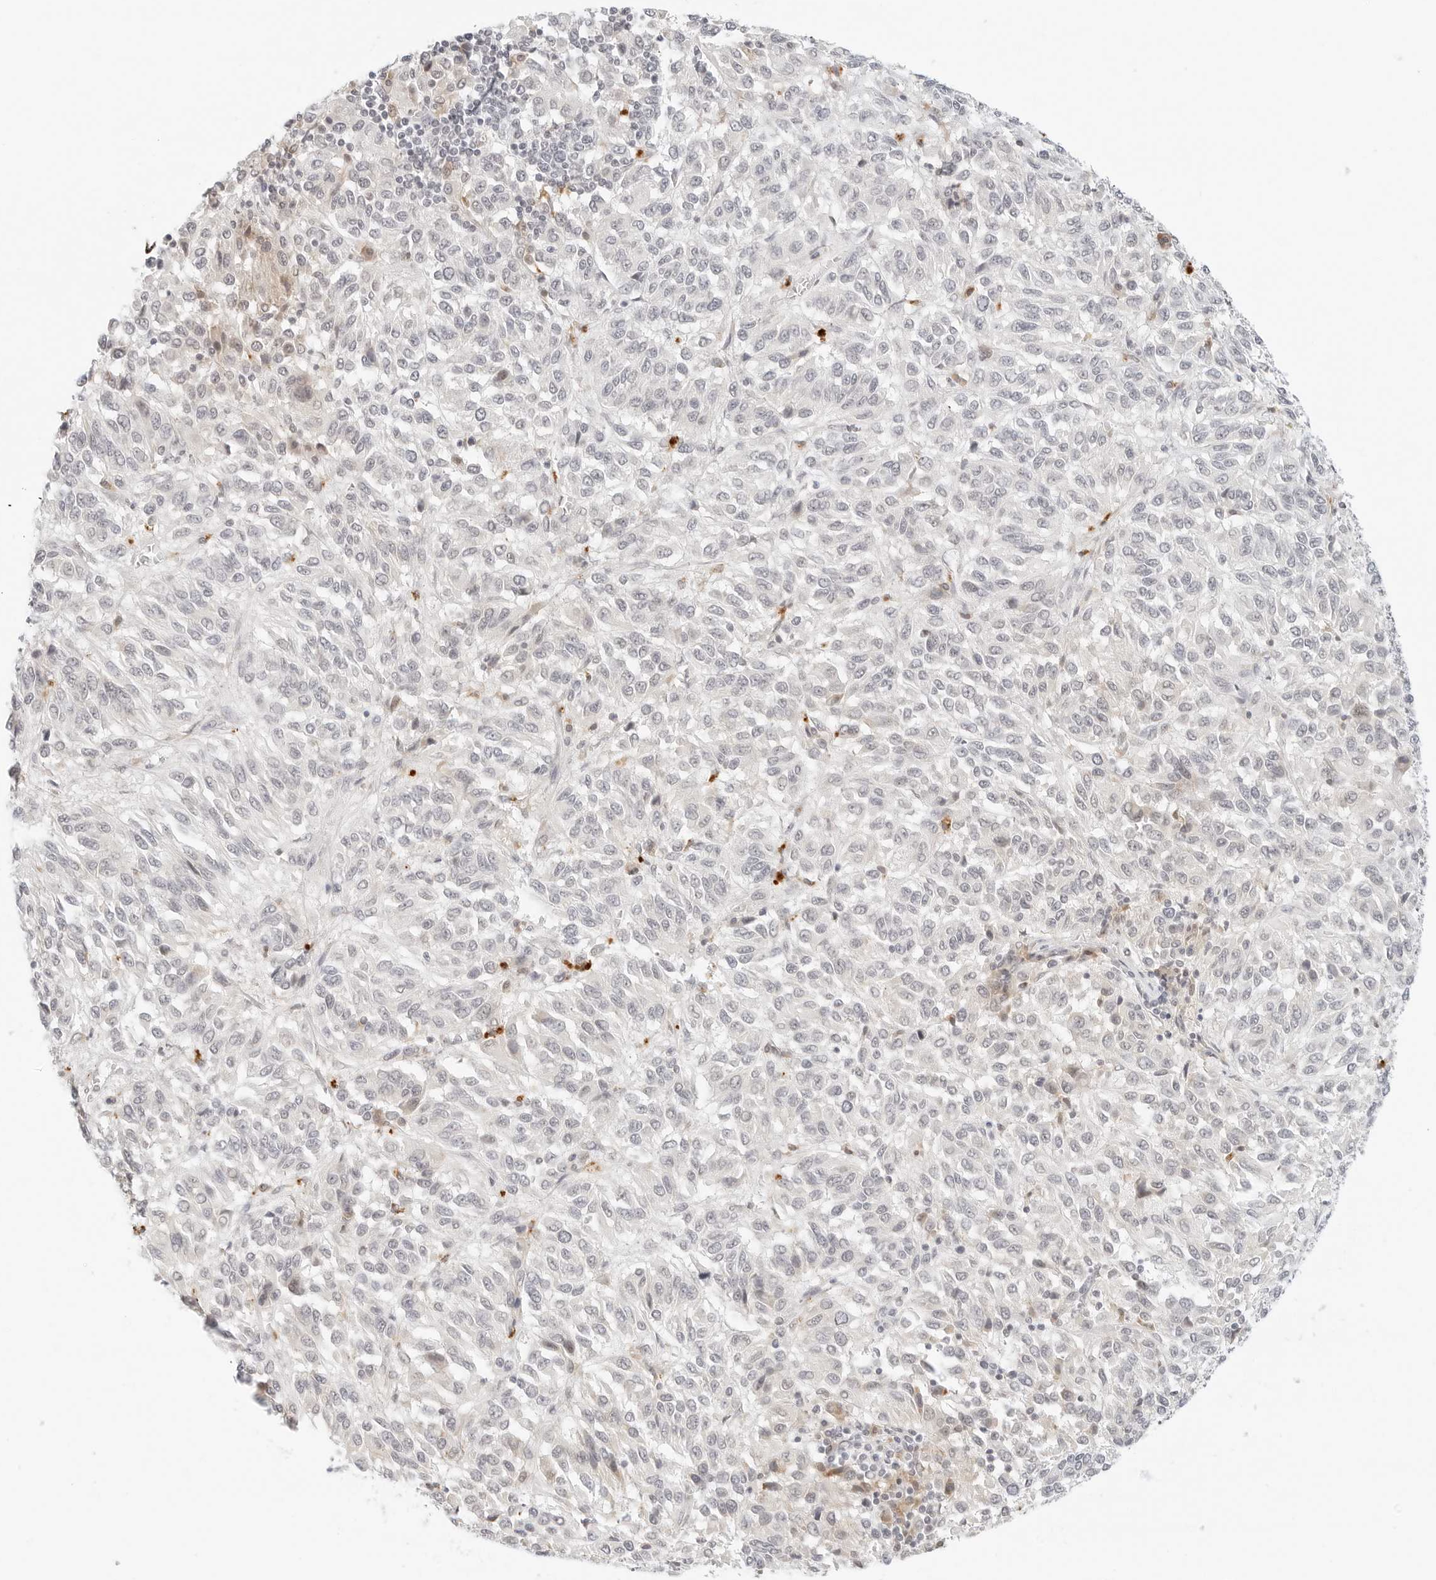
{"staining": {"intensity": "negative", "quantity": "none", "location": "none"}, "tissue": "melanoma", "cell_type": "Tumor cells", "image_type": "cancer", "snomed": [{"axis": "morphology", "description": "Malignant melanoma, Metastatic site"}, {"axis": "topography", "description": "Lung"}], "caption": "A histopathology image of melanoma stained for a protein shows no brown staining in tumor cells. (DAB (3,3'-diaminobenzidine) immunohistochemistry with hematoxylin counter stain).", "gene": "NEO1", "patient": {"sex": "male", "age": 64}}